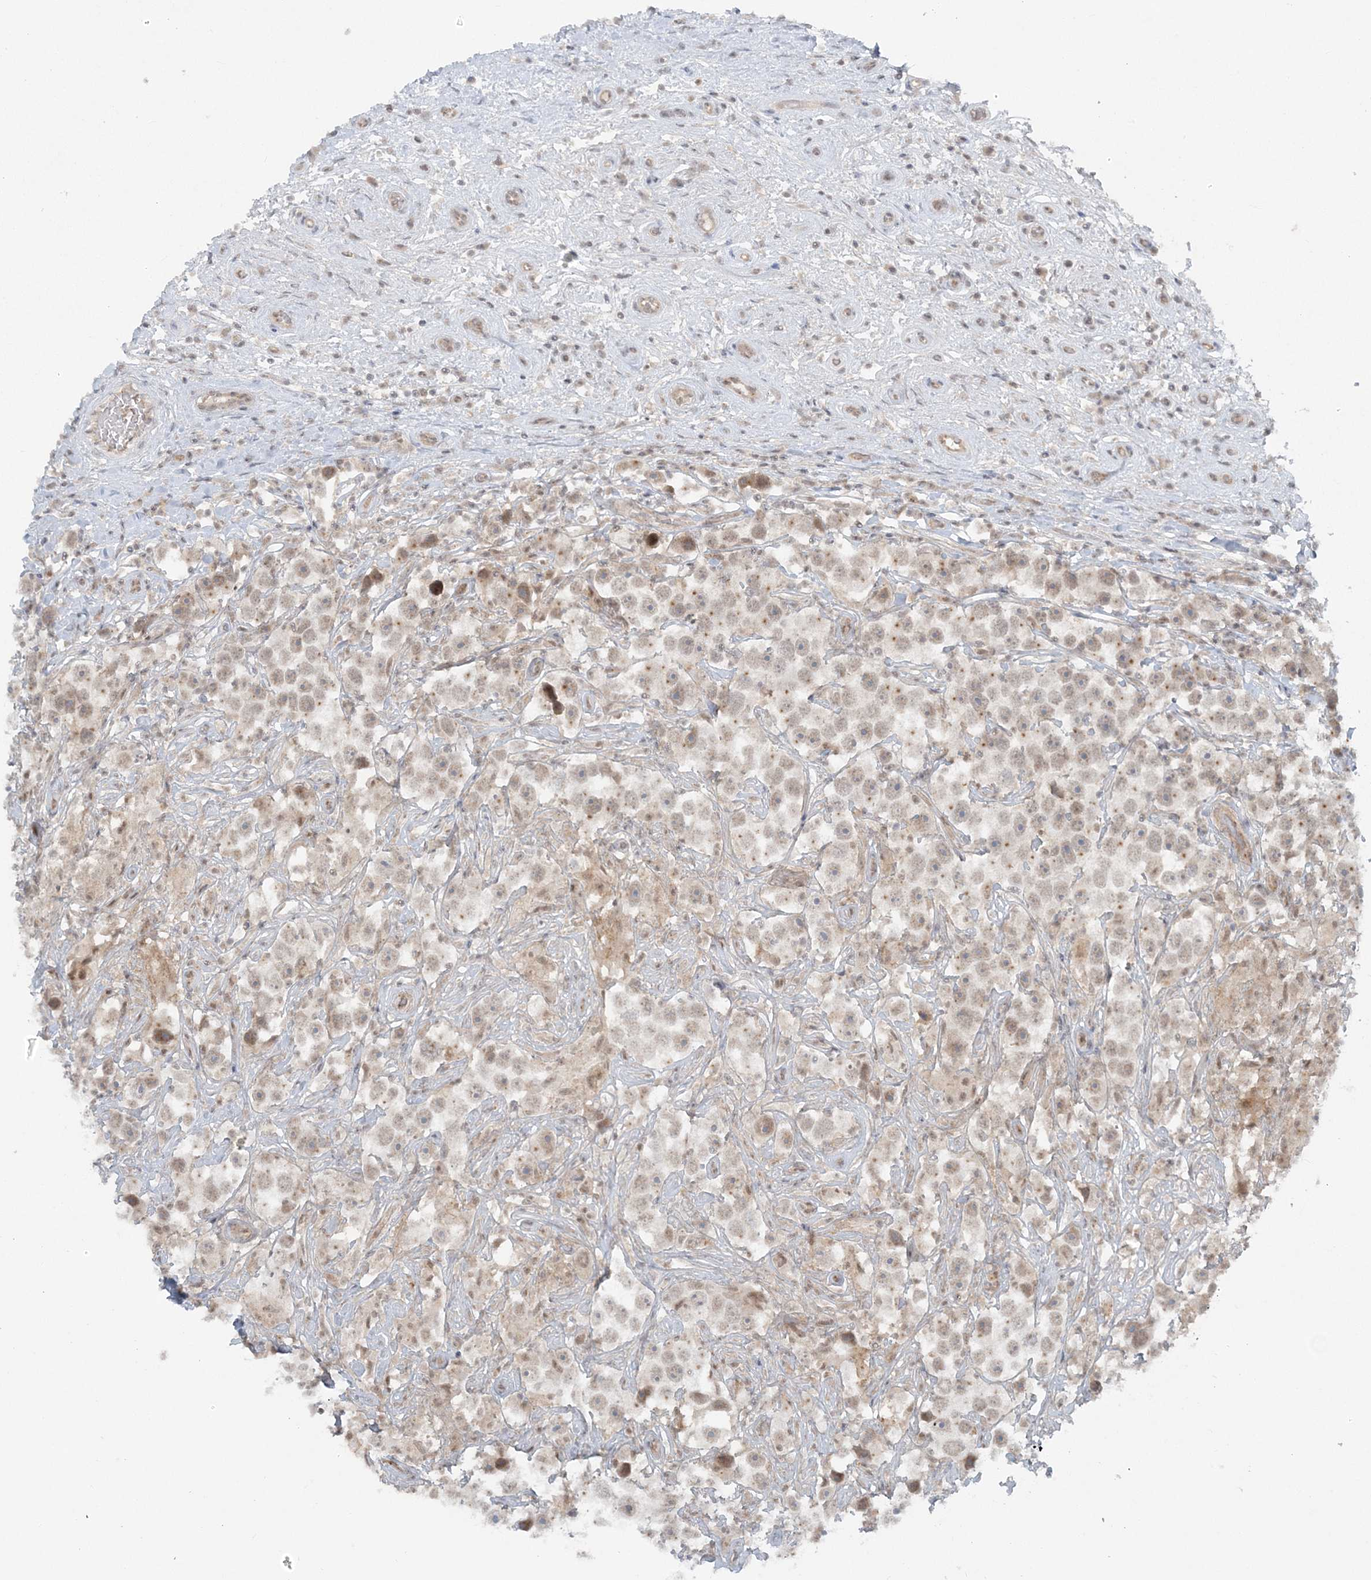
{"staining": {"intensity": "weak", "quantity": "25%-75%", "location": "cytoplasmic/membranous,nuclear"}, "tissue": "testis cancer", "cell_type": "Tumor cells", "image_type": "cancer", "snomed": [{"axis": "morphology", "description": "Seminoma, NOS"}, {"axis": "topography", "description": "Testis"}], "caption": "An image of testis seminoma stained for a protein reveals weak cytoplasmic/membranous and nuclear brown staining in tumor cells.", "gene": "ATP11A", "patient": {"sex": "male", "age": 49}}